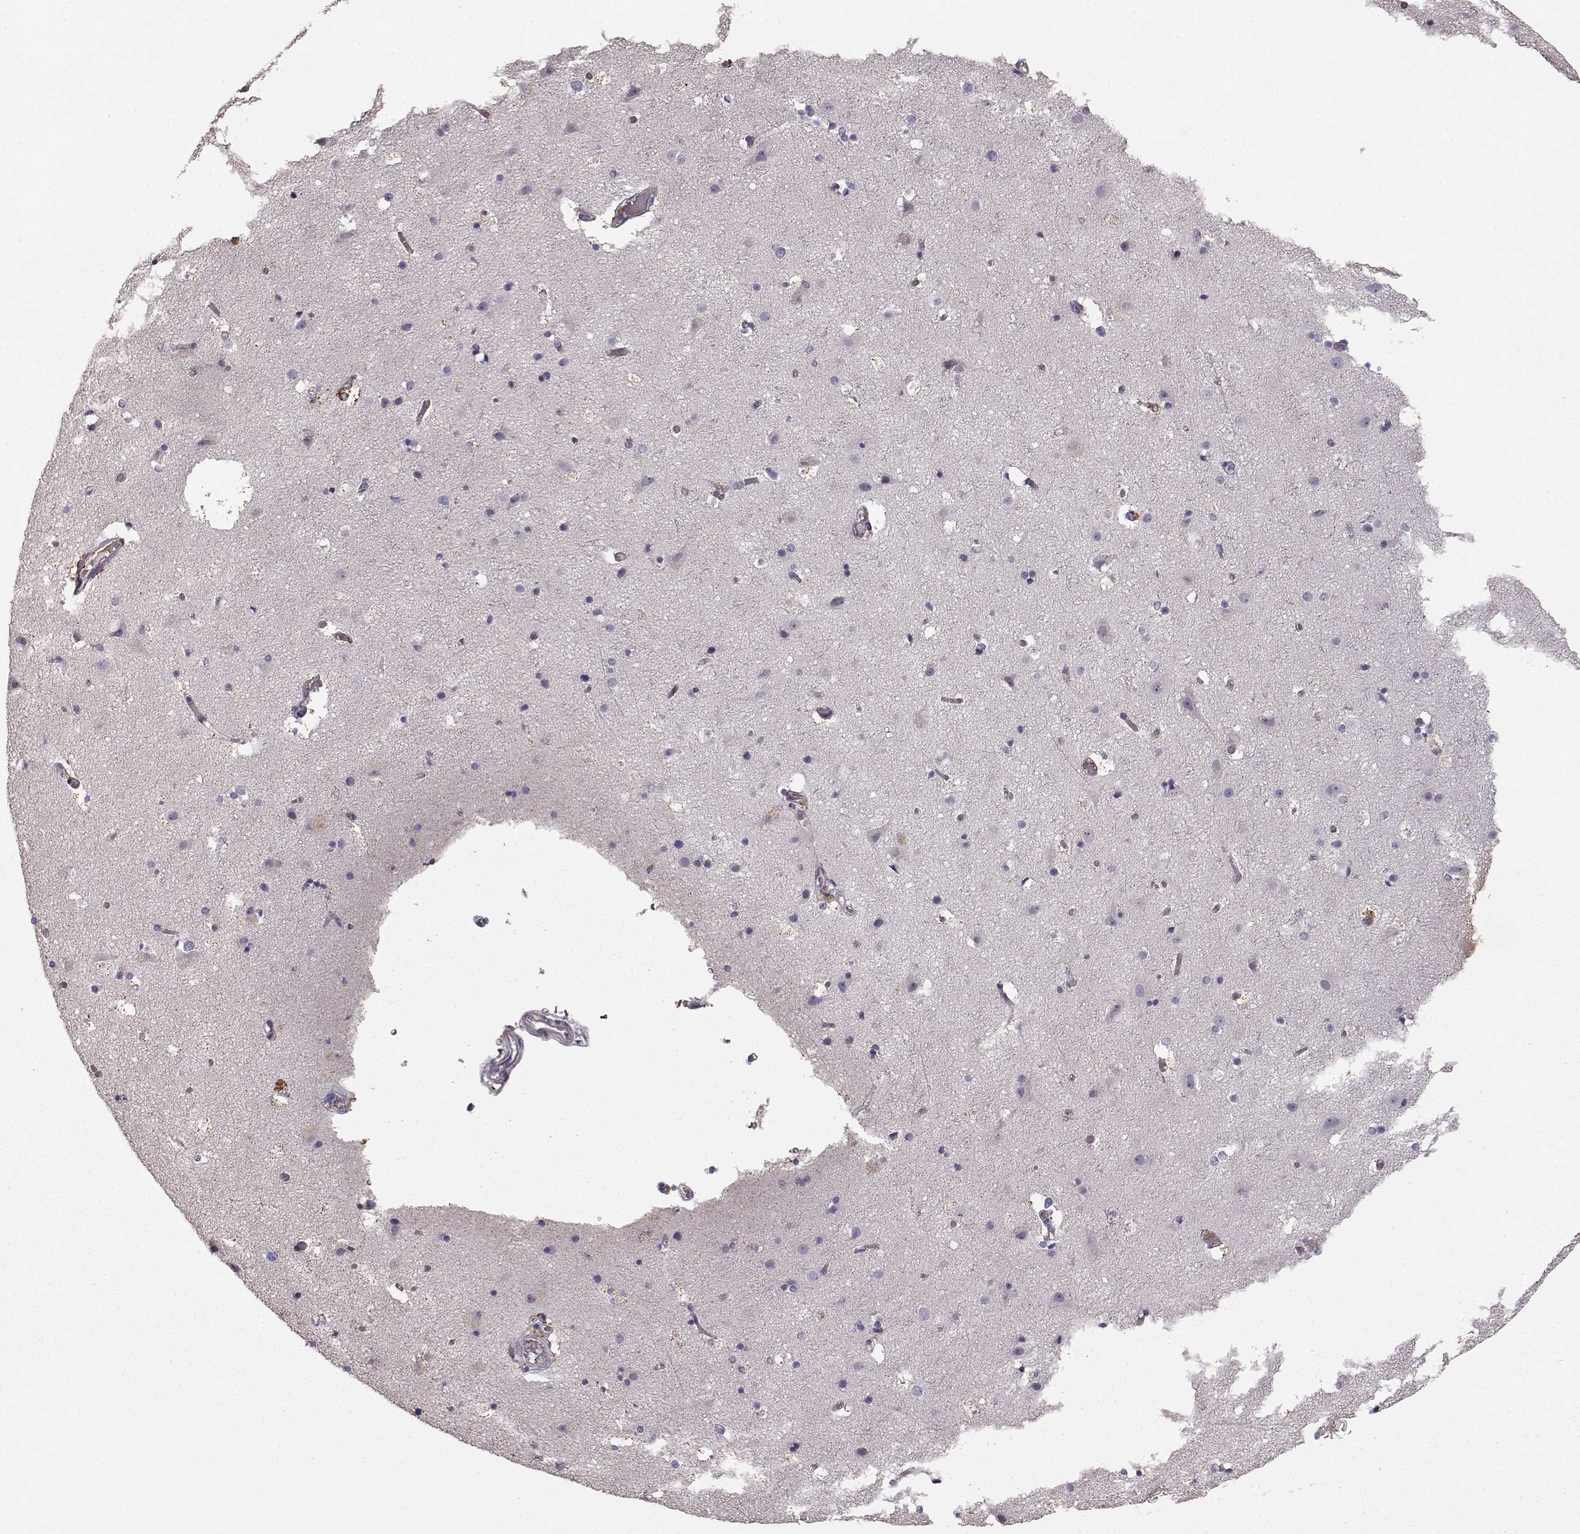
{"staining": {"intensity": "negative", "quantity": "none", "location": "none"}, "tissue": "cerebral cortex", "cell_type": "Endothelial cells", "image_type": "normal", "snomed": [{"axis": "morphology", "description": "Normal tissue, NOS"}, {"axis": "topography", "description": "Cerebral cortex"}], "caption": "Immunohistochemistry (IHC) of benign human cerebral cortex reveals no expression in endothelial cells.", "gene": "CCNF", "patient": {"sex": "female", "age": 52}}